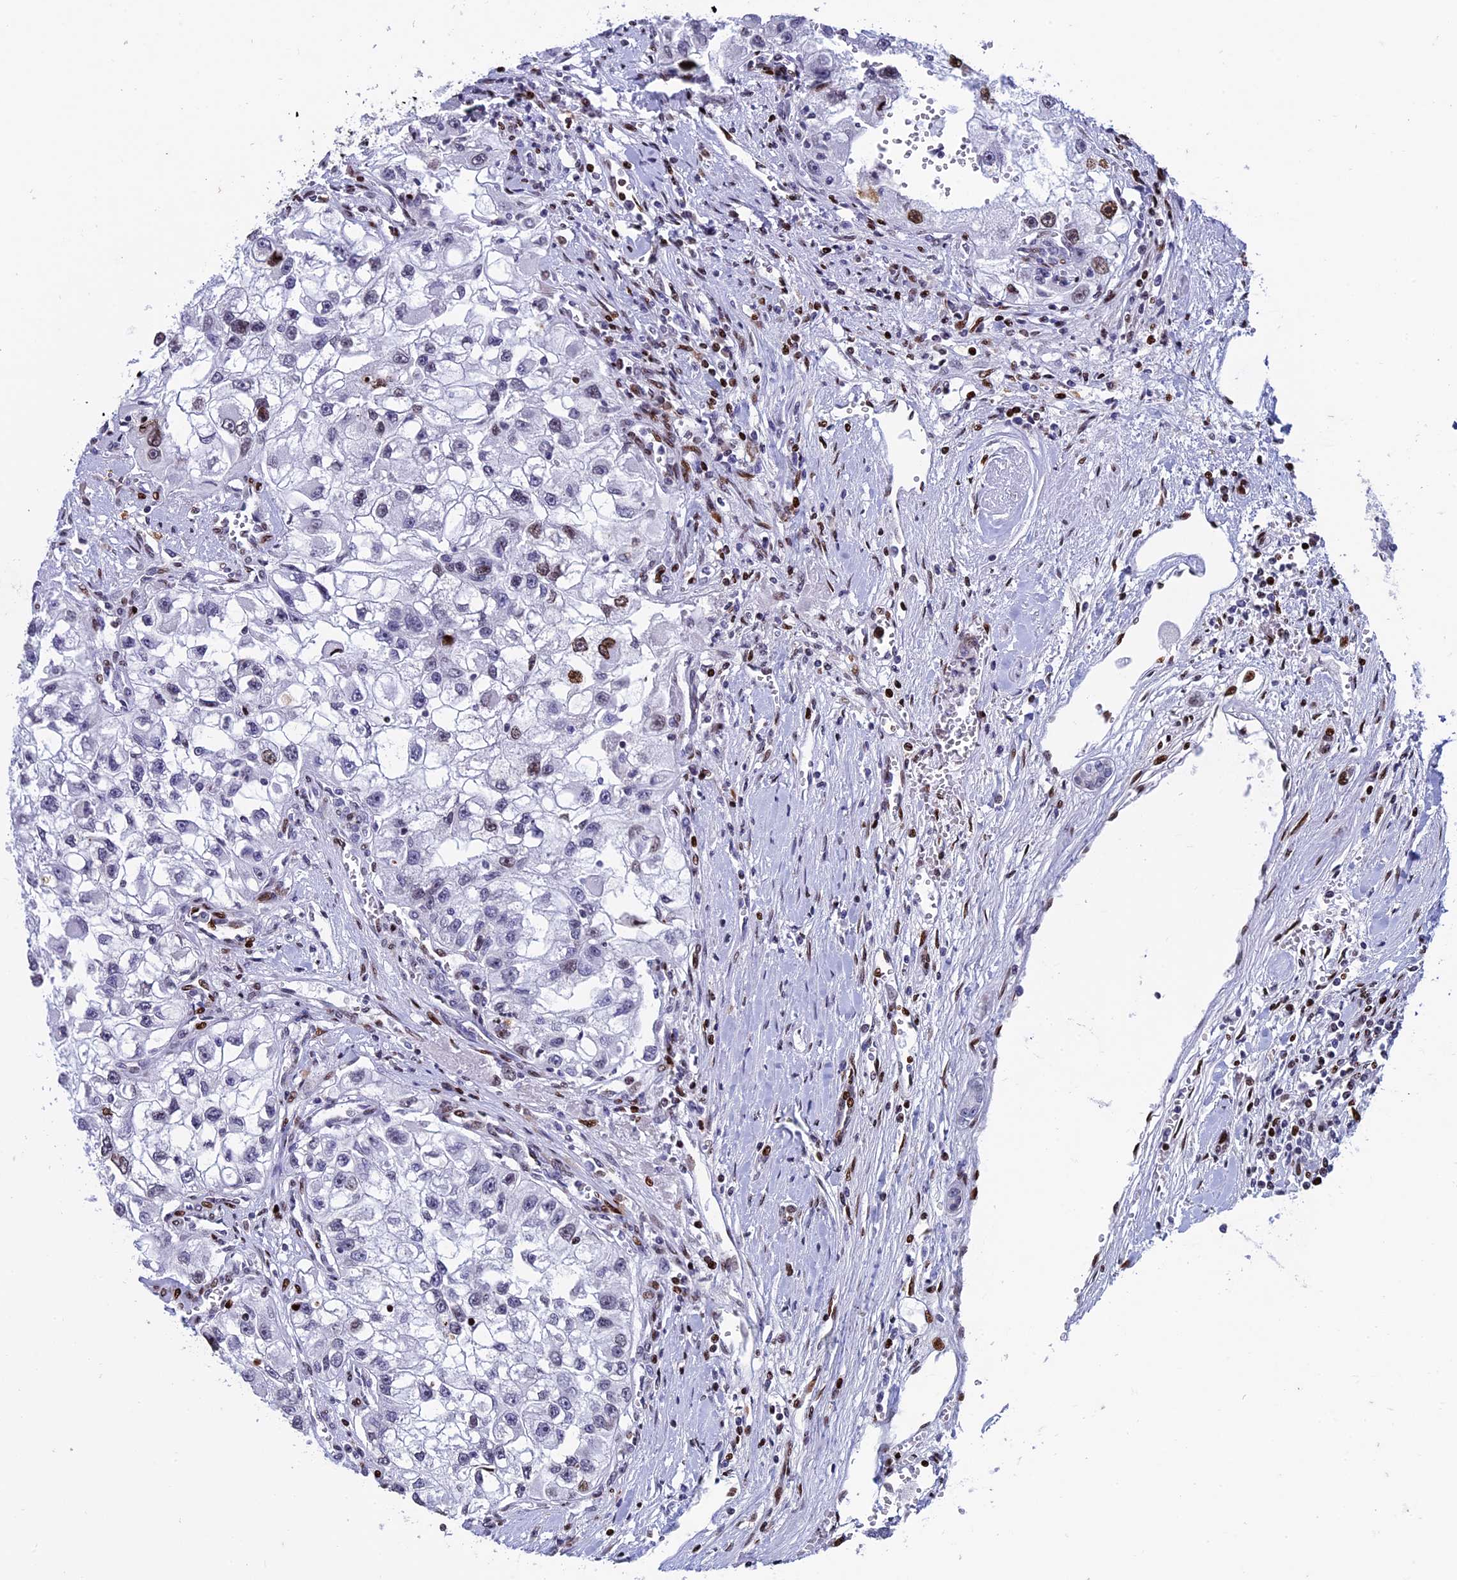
{"staining": {"intensity": "moderate", "quantity": "<25%", "location": "nuclear"}, "tissue": "renal cancer", "cell_type": "Tumor cells", "image_type": "cancer", "snomed": [{"axis": "morphology", "description": "Adenocarcinoma, NOS"}, {"axis": "topography", "description": "Kidney"}], "caption": "Protein positivity by IHC displays moderate nuclear staining in approximately <25% of tumor cells in renal cancer.", "gene": "BTBD3", "patient": {"sex": "male", "age": 63}}